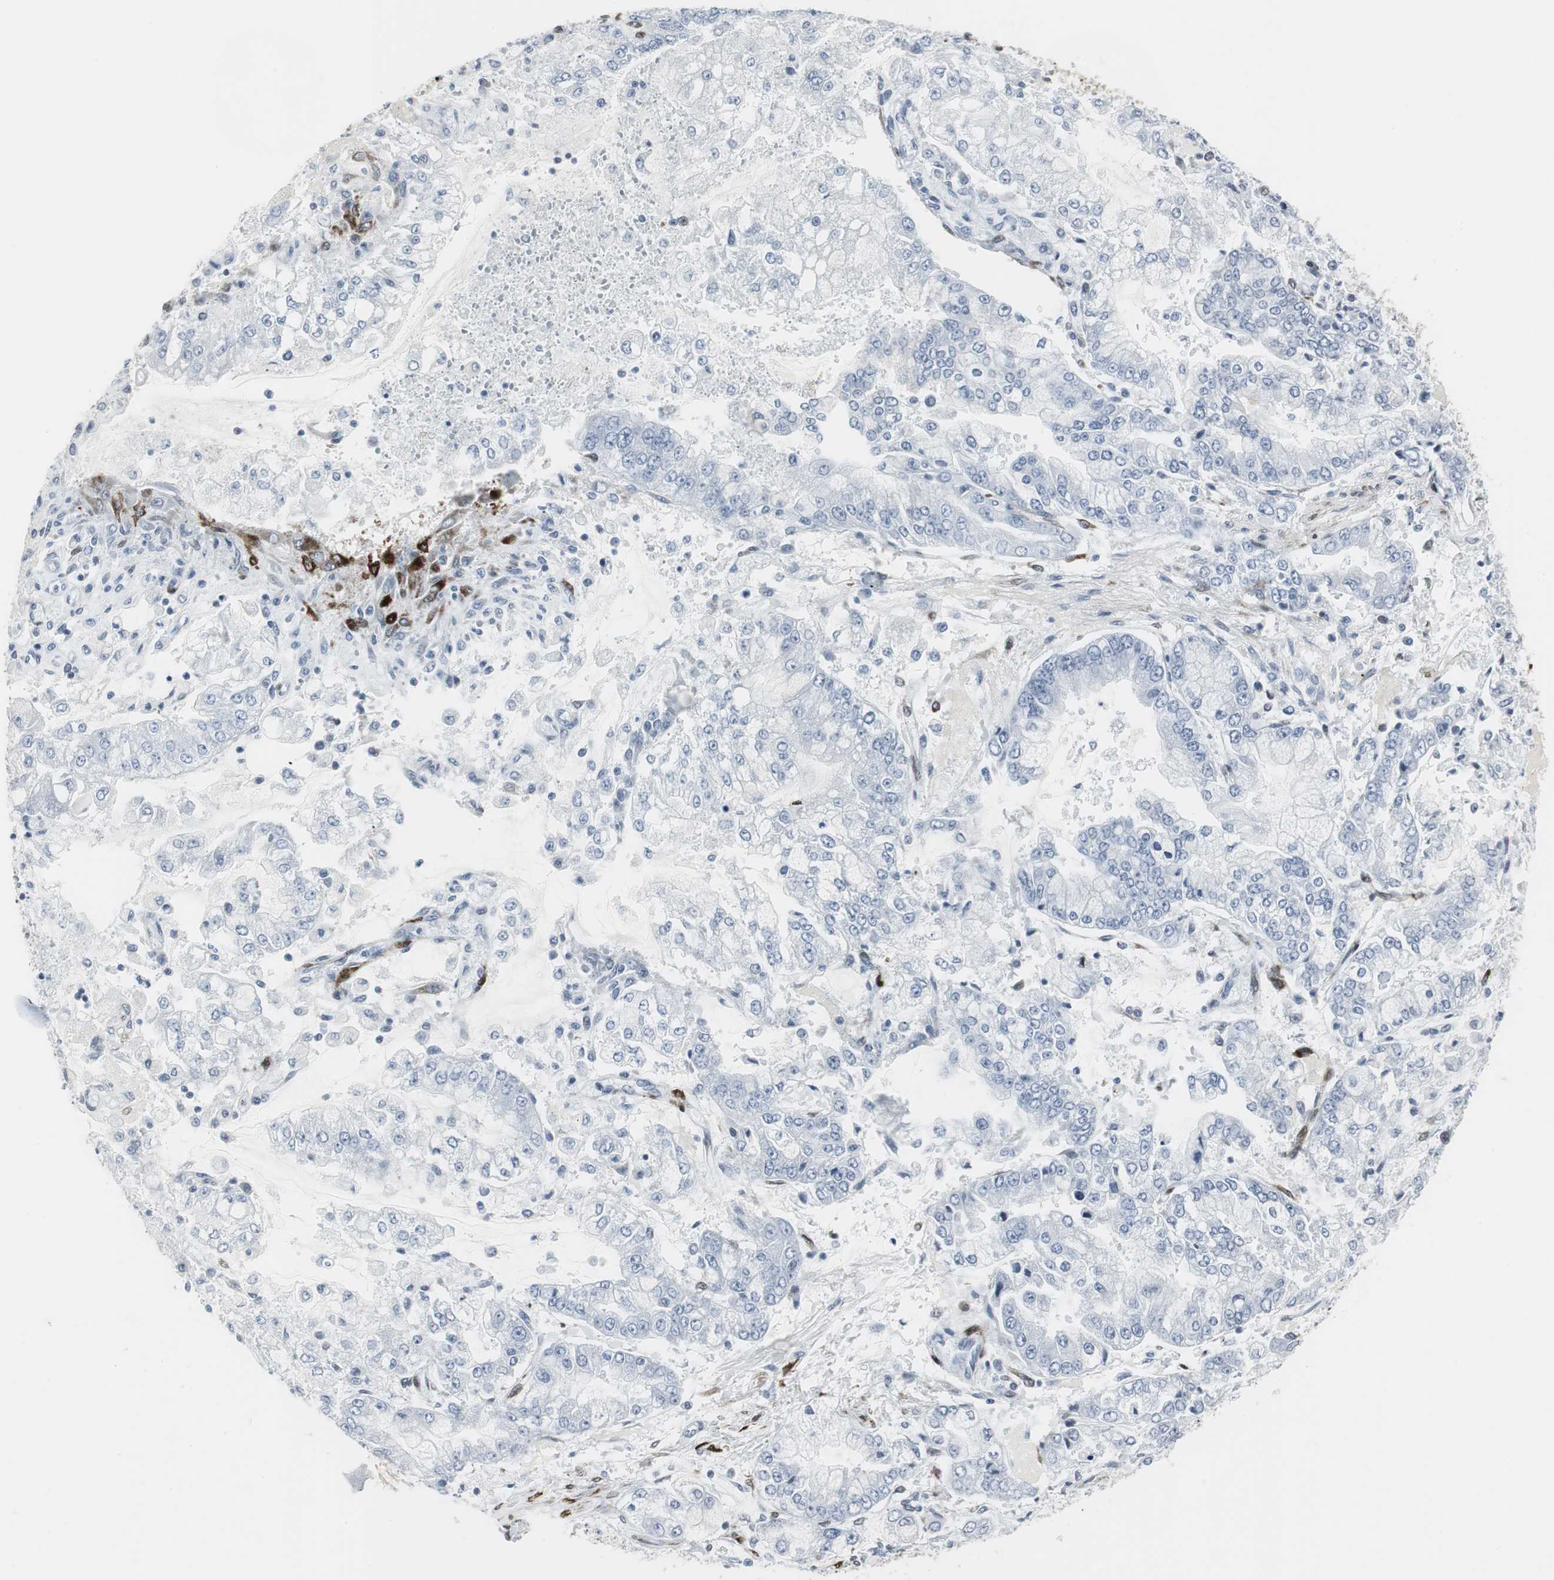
{"staining": {"intensity": "negative", "quantity": "none", "location": "none"}, "tissue": "stomach cancer", "cell_type": "Tumor cells", "image_type": "cancer", "snomed": [{"axis": "morphology", "description": "Adenocarcinoma, NOS"}, {"axis": "topography", "description": "Stomach"}], "caption": "High power microscopy photomicrograph of an immunohistochemistry (IHC) photomicrograph of stomach cancer (adenocarcinoma), revealing no significant expression in tumor cells.", "gene": "PPP1R14A", "patient": {"sex": "male", "age": 76}}